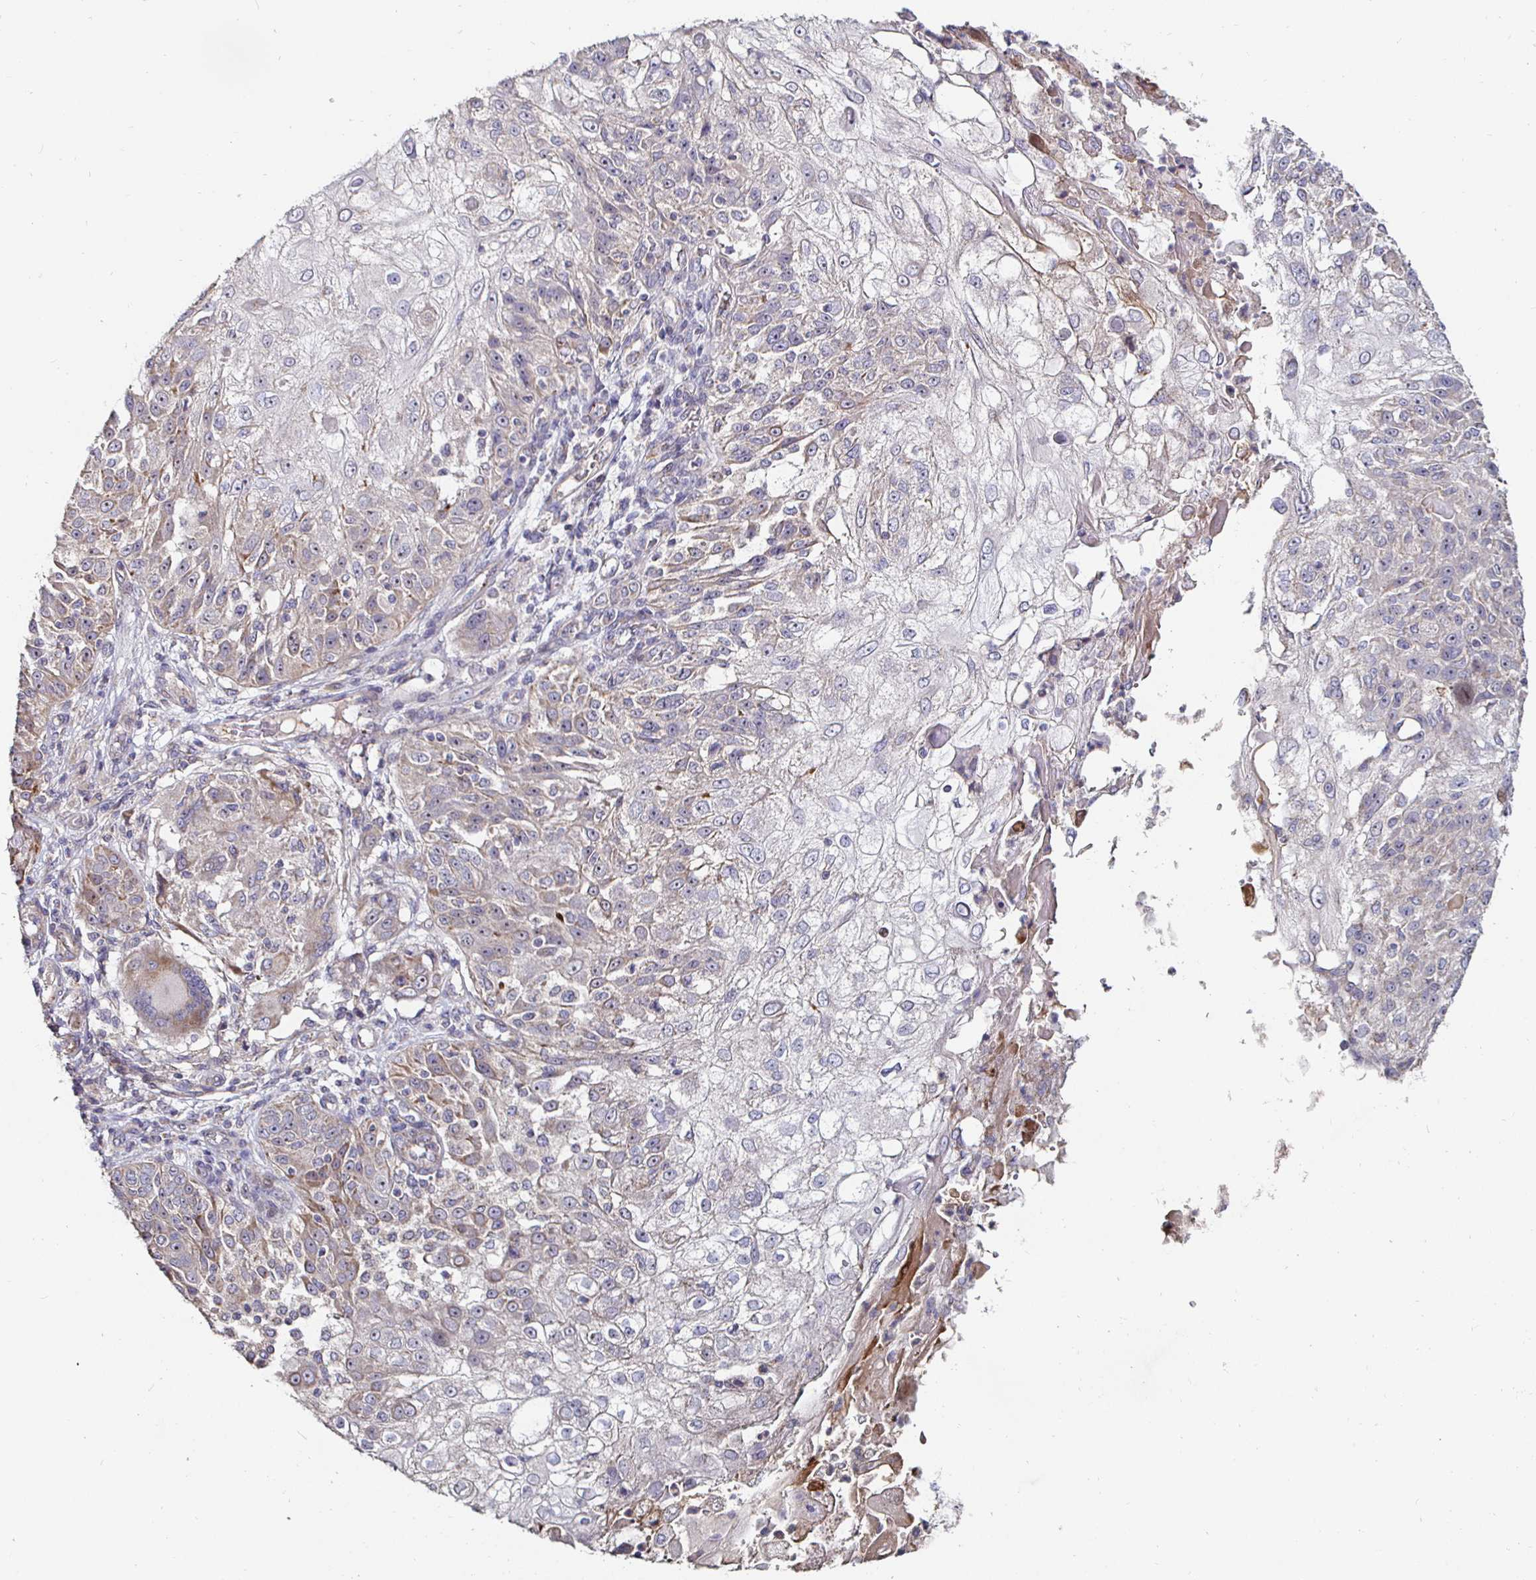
{"staining": {"intensity": "weak", "quantity": "25%-75%", "location": "cytoplasmic/membranous"}, "tissue": "skin cancer", "cell_type": "Tumor cells", "image_type": "cancer", "snomed": [{"axis": "morphology", "description": "Normal tissue, NOS"}, {"axis": "morphology", "description": "Squamous cell carcinoma, NOS"}, {"axis": "topography", "description": "Skin"}], "caption": "Immunohistochemical staining of human squamous cell carcinoma (skin) shows low levels of weak cytoplasmic/membranous protein staining in approximately 25%-75% of tumor cells.", "gene": "NRSN1", "patient": {"sex": "female", "age": 83}}